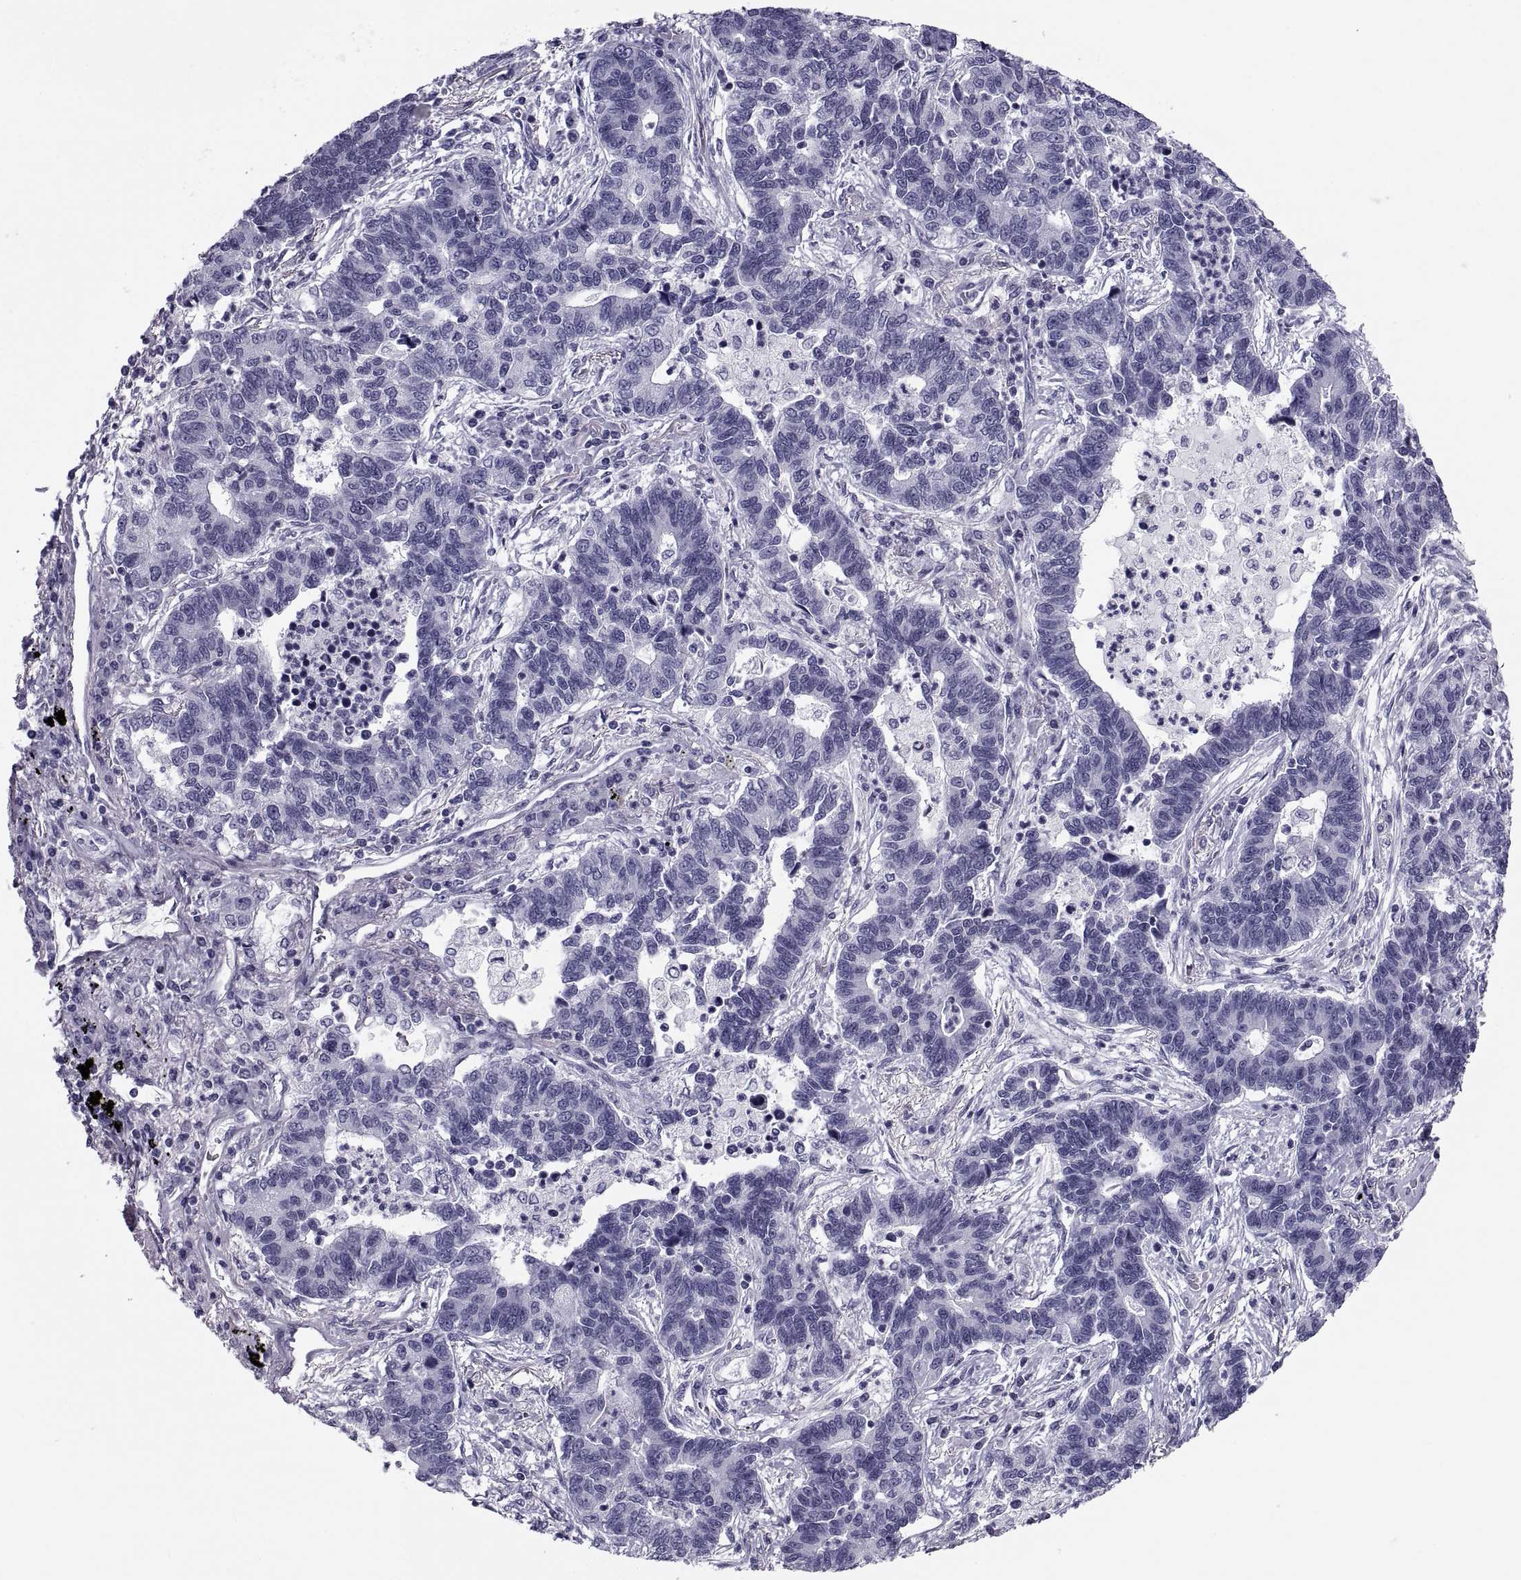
{"staining": {"intensity": "negative", "quantity": "none", "location": "none"}, "tissue": "lung cancer", "cell_type": "Tumor cells", "image_type": "cancer", "snomed": [{"axis": "morphology", "description": "Adenocarcinoma, NOS"}, {"axis": "topography", "description": "Lung"}], "caption": "Adenocarcinoma (lung) was stained to show a protein in brown. There is no significant expression in tumor cells.", "gene": "CRISP1", "patient": {"sex": "female", "age": 57}}